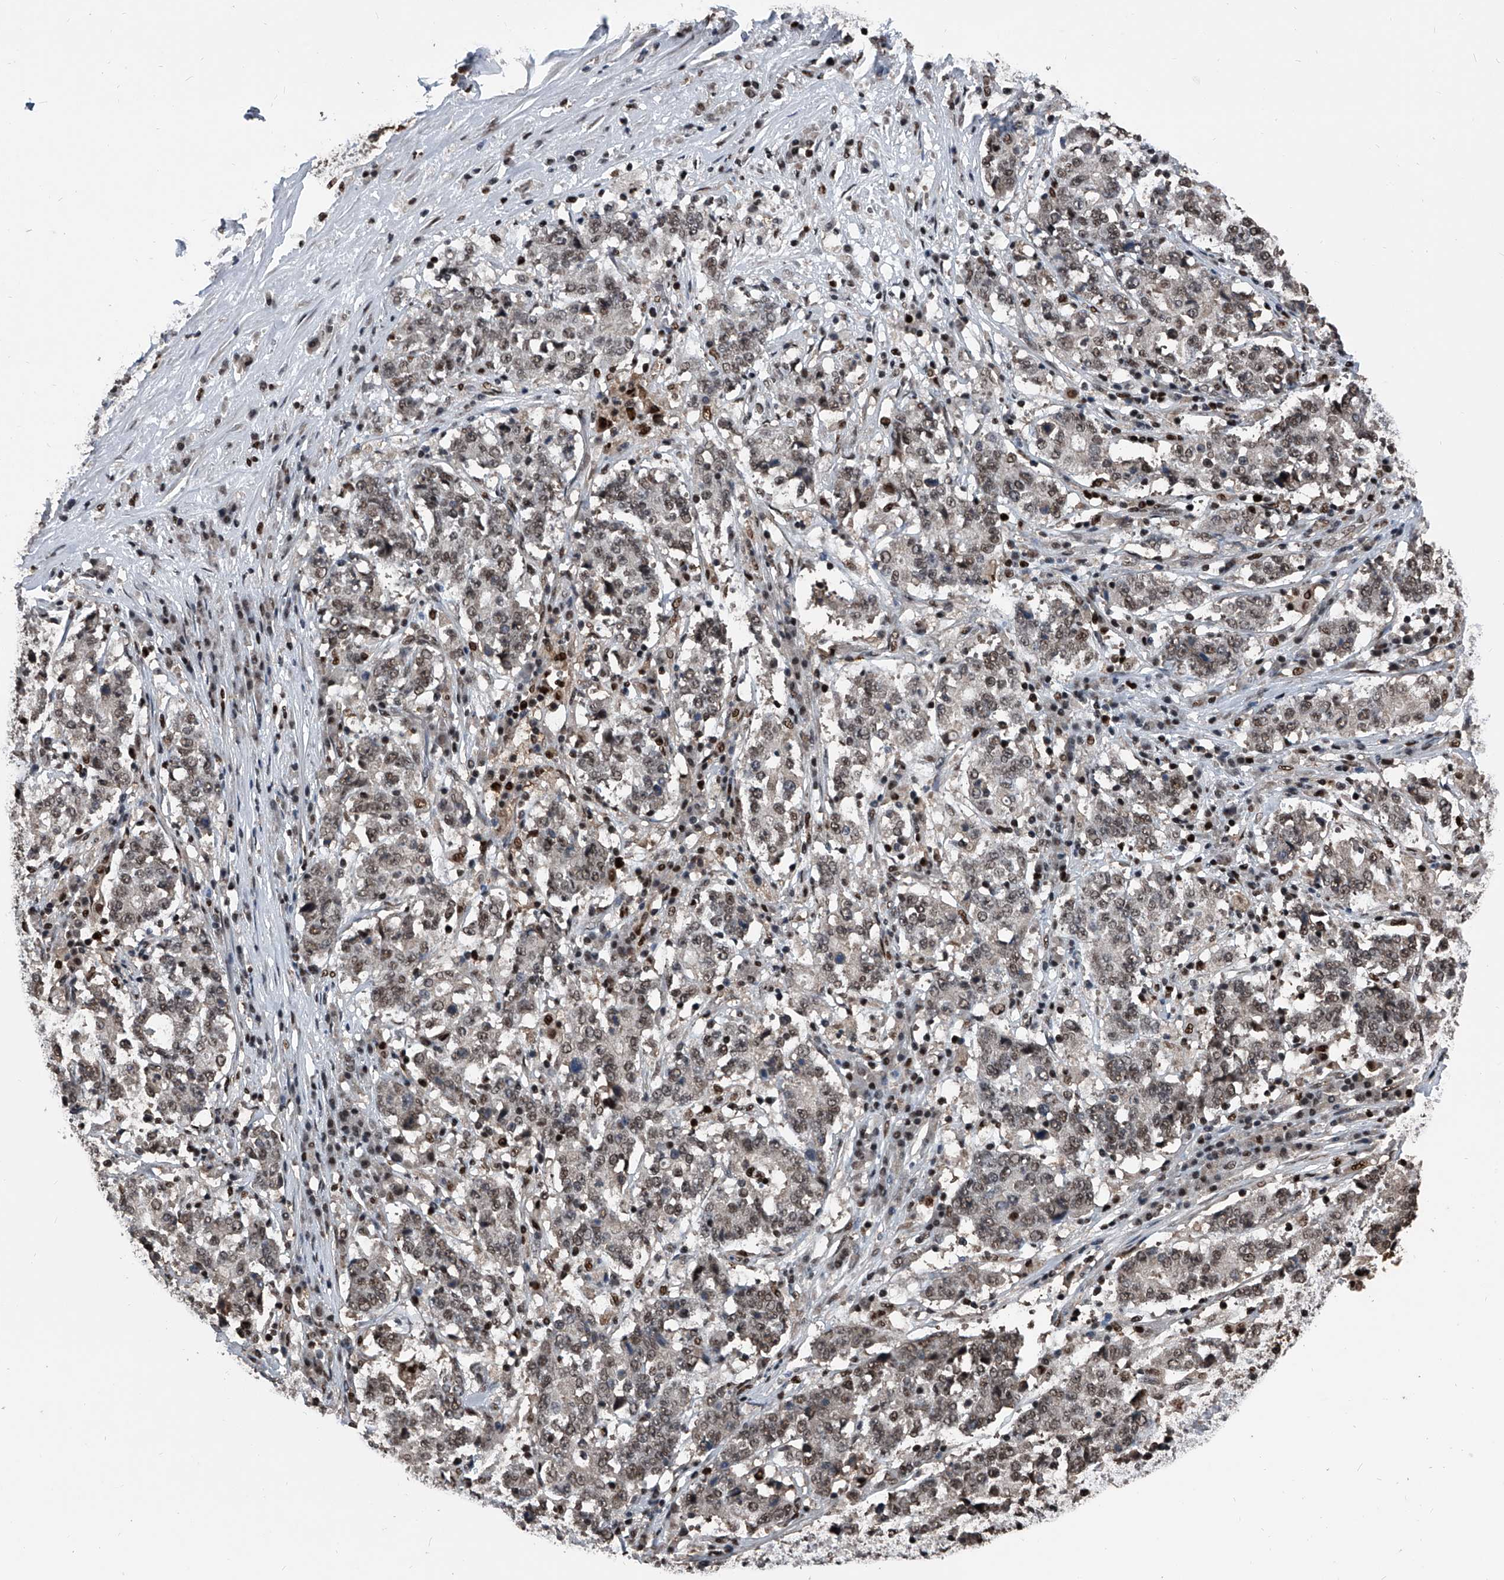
{"staining": {"intensity": "weak", "quantity": ">75%", "location": "nuclear"}, "tissue": "stomach cancer", "cell_type": "Tumor cells", "image_type": "cancer", "snomed": [{"axis": "morphology", "description": "Adenocarcinoma, NOS"}, {"axis": "topography", "description": "Stomach"}], "caption": "Stomach cancer stained with immunohistochemistry shows weak nuclear staining in approximately >75% of tumor cells.", "gene": "FKBP5", "patient": {"sex": "male", "age": 59}}